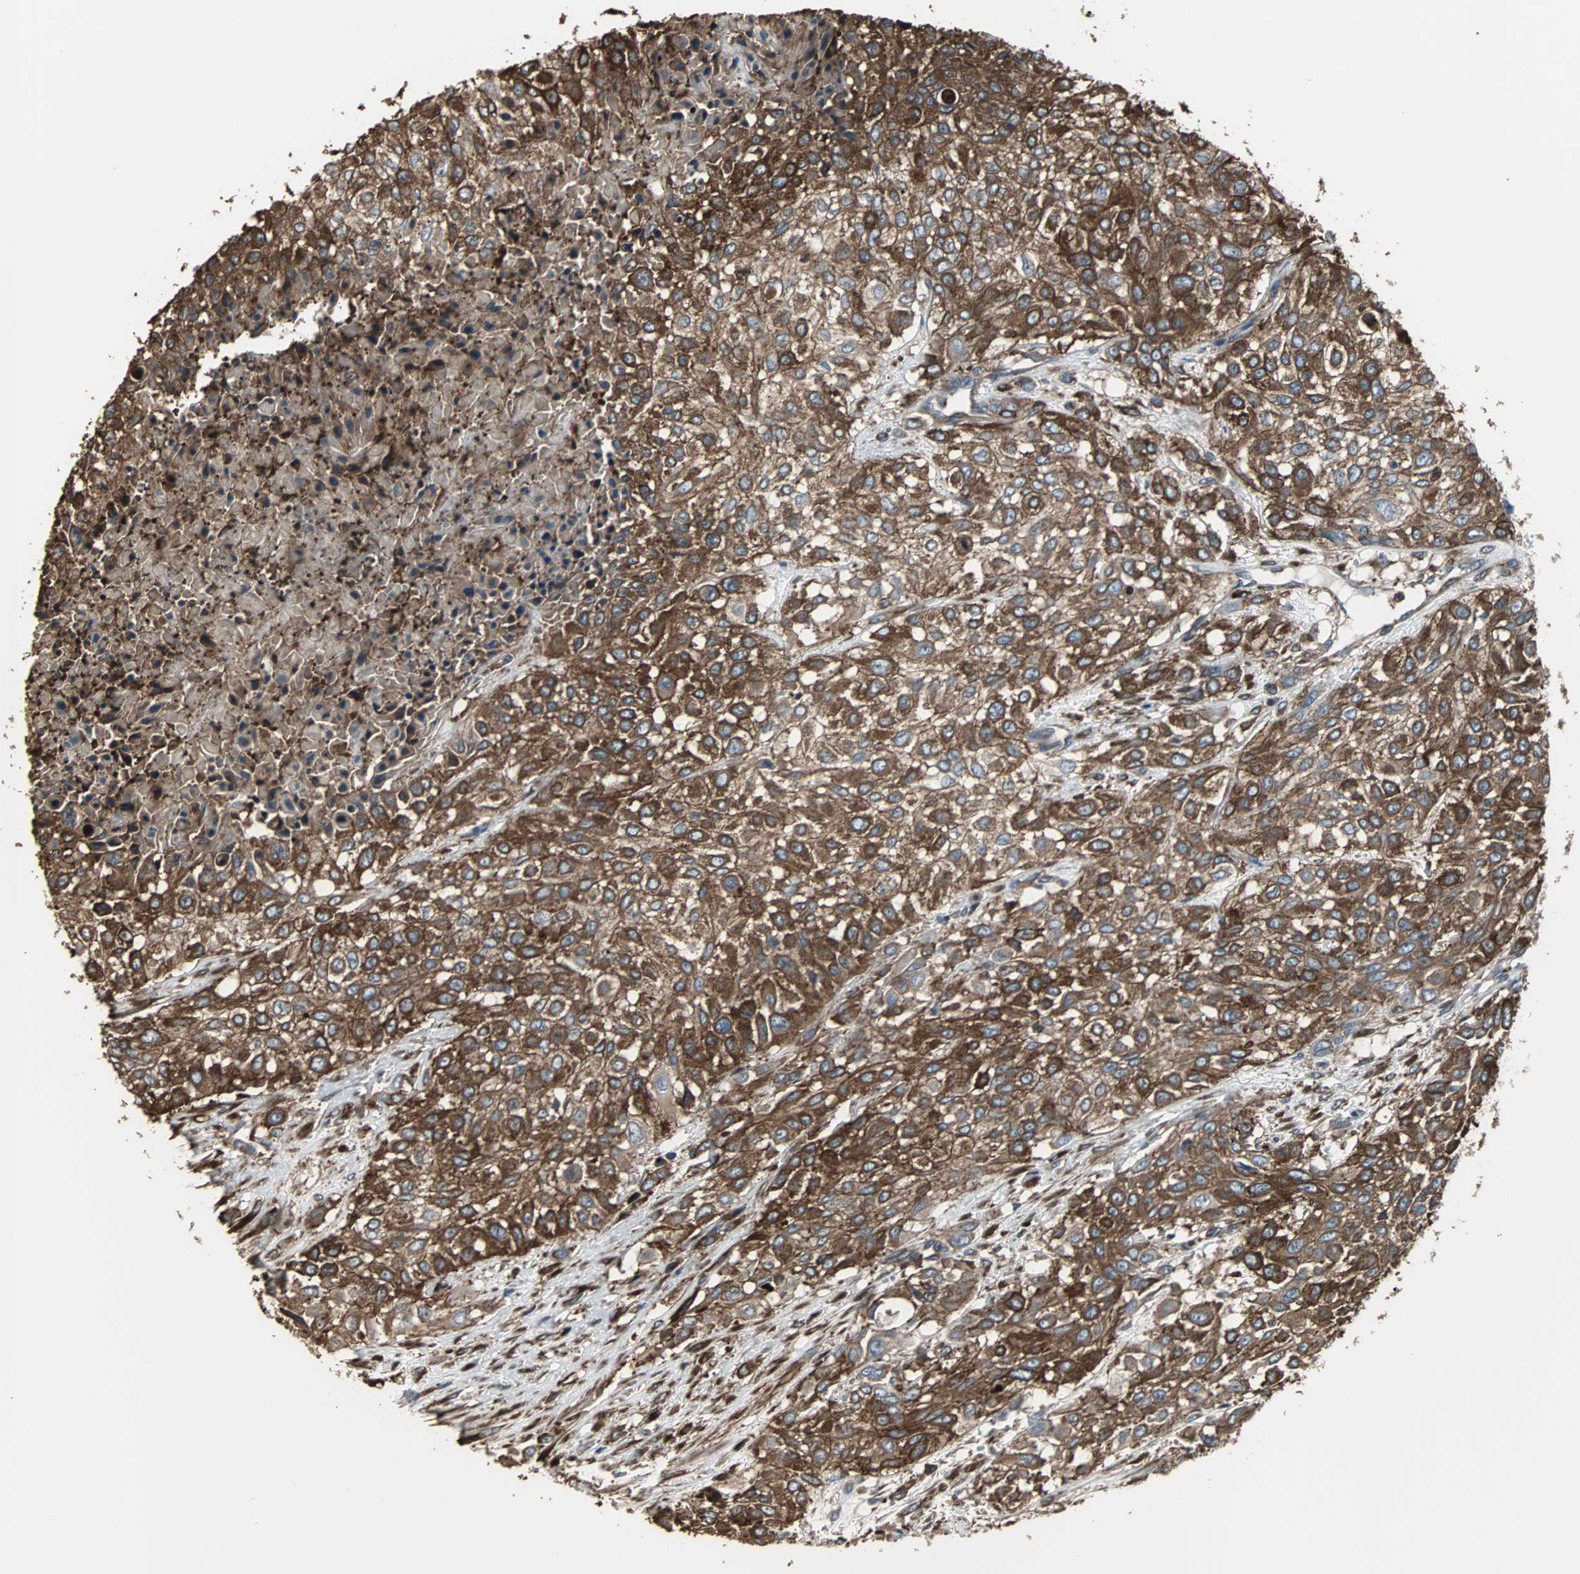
{"staining": {"intensity": "strong", "quantity": ">75%", "location": "cytoplasmic/membranous"}, "tissue": "urothelial cancer", "cell_type": "Tumor cells", "image_type": "cancer", "snomed": [{"axis": "morphology", "description": "Urothelial carcinoma, High grade"}, {"axis": "topography", "description": "Urinary bladder"}], "caption": "Protein staining of urothelial cancer tissue shows strong cytoplasmic/membranous expression in approximately >75% of tumor cells.", "gene": "ACTN1", "patient": {"sex": "male", "age": 57}}